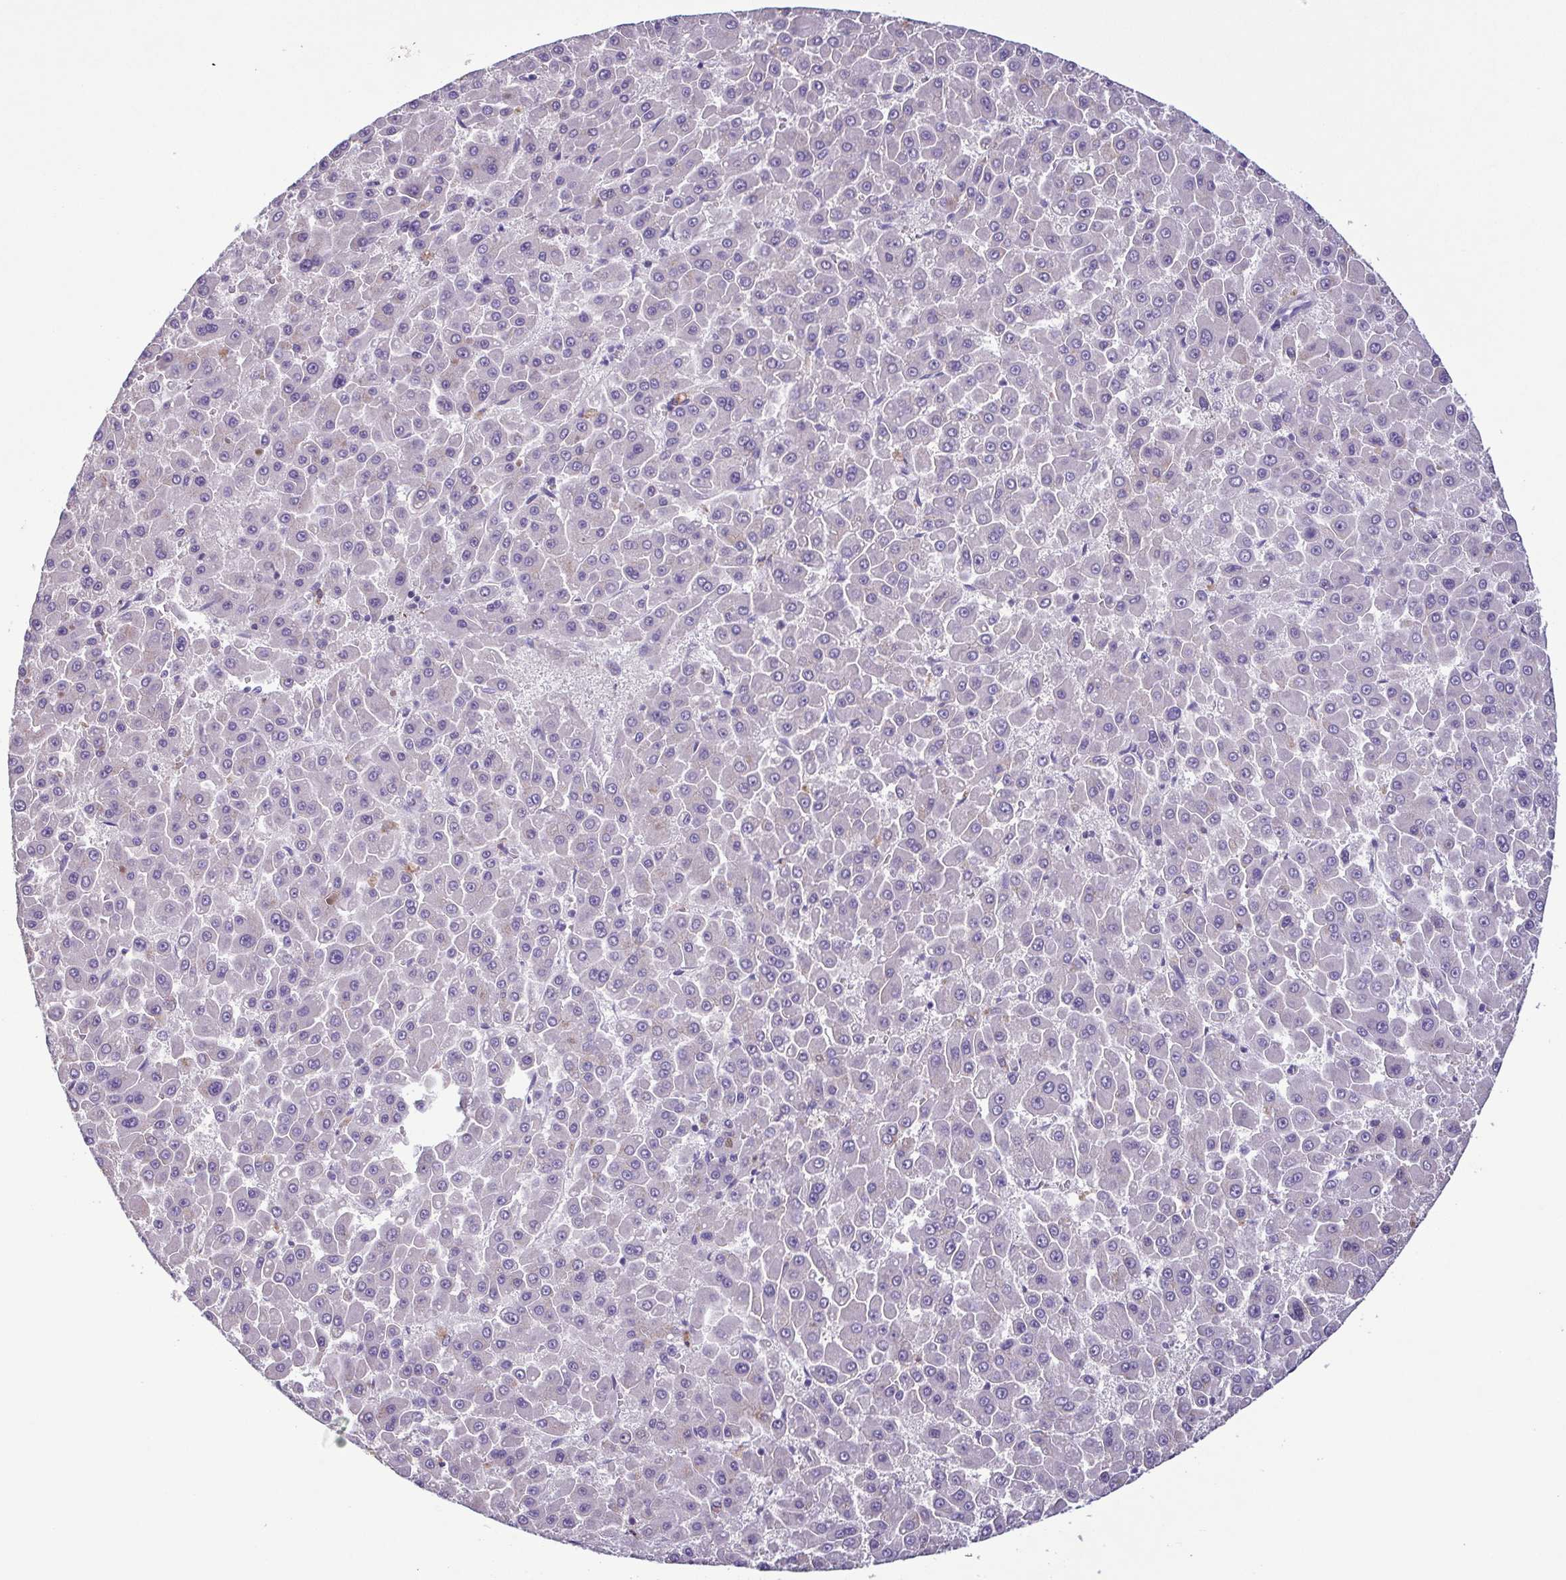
{"staining": {"intensity": "negative", "quantity": "none", "location": "none"}, "tissue": "liver cancer", "cell_type": "Tumor cells", "image_type": "cancer", "snomed": [{"axis": "morphology", "description": "Carcinoma, Hepatocellular, NOS"}, {"axis": "topography", "description": "Liver"}], "caption": "The histopathology image displays no staining of tumor cells in liver hepatocellular carcinoma.", "gene": "F13B", "patient": {"sex": "male", "age": 78}}